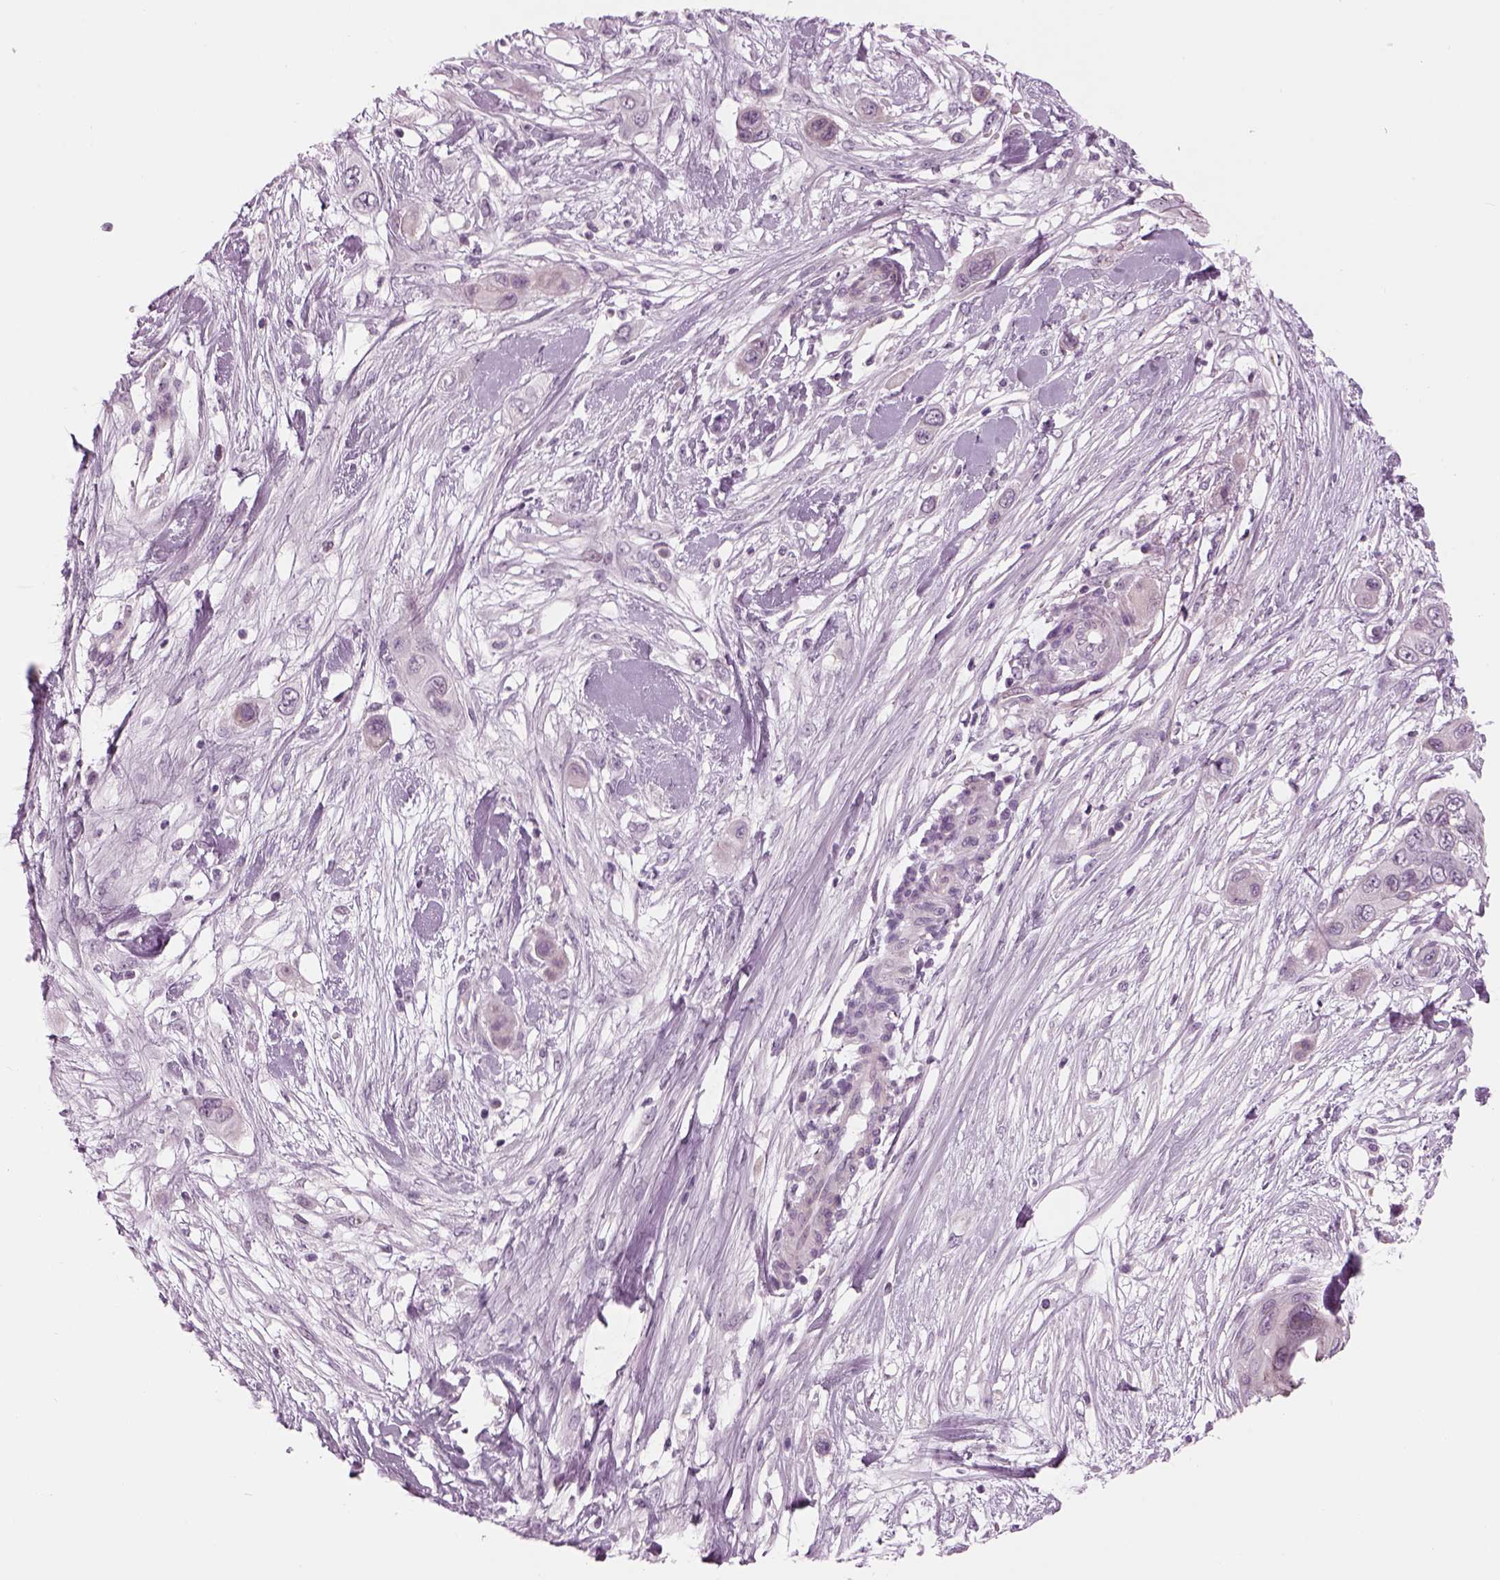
{"staining": {"intensity": "negative", "quantity": "none", "location": "none"}, "tissue": "skin cancer", "cell_type": "Tumor cells", "image_type": "cancer", "snomed": [{"axis": "morphology", "description": "Squamous cell carcinoma, NOS"}, {"axis": "topography", "description": "Skin"}], "caption": "Immunohistochemistry (IHC) photomicrograph of human skin cancer (squamous cell carcinoma) stained for a protein (brown), which displays no staining in tumor cells.", "gene": "LRRIQ3", "patient": {"sex": "male", "age": 79}}